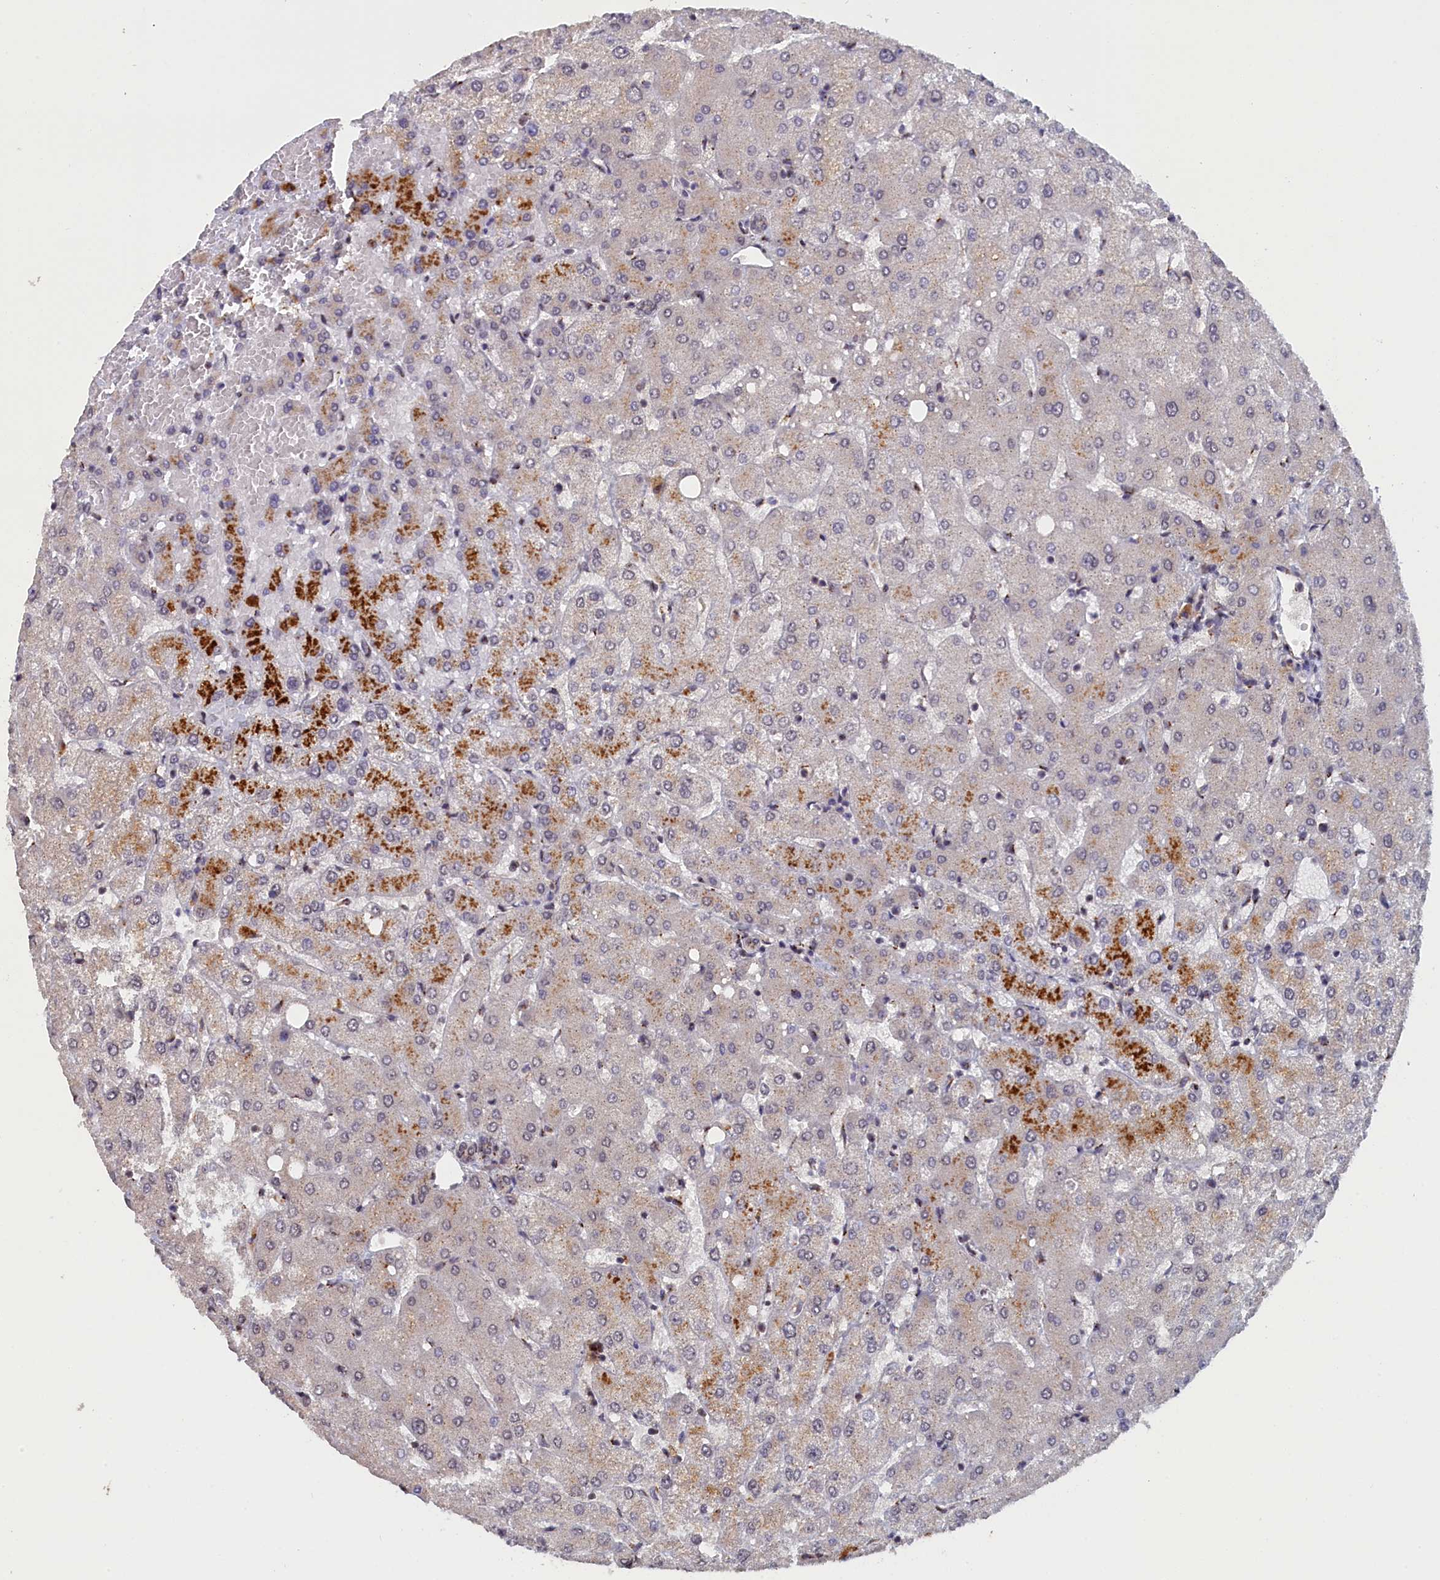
{"staining": {"intensity": "weak", "quantity": ">75%", "location": "cytoplasmic/membranous"}, "tissue": "liver", "cell_type": "Cholangiocytes", "image_type": "normal", "snomed": [{"axis": "morphology", "description": "Normal tissue, NOS"}, {"axis": "topography", "description": "Liver"}], "caption": "Weak cytoplasmic/membranous positivity is present in approximately >75% of cholangiocytes in normal liver. (brown staining indicates protein expression, while blue staining denotes nuclei).", "gene": "PIGQ", "patient": {"sex": "female", "age": 54}}